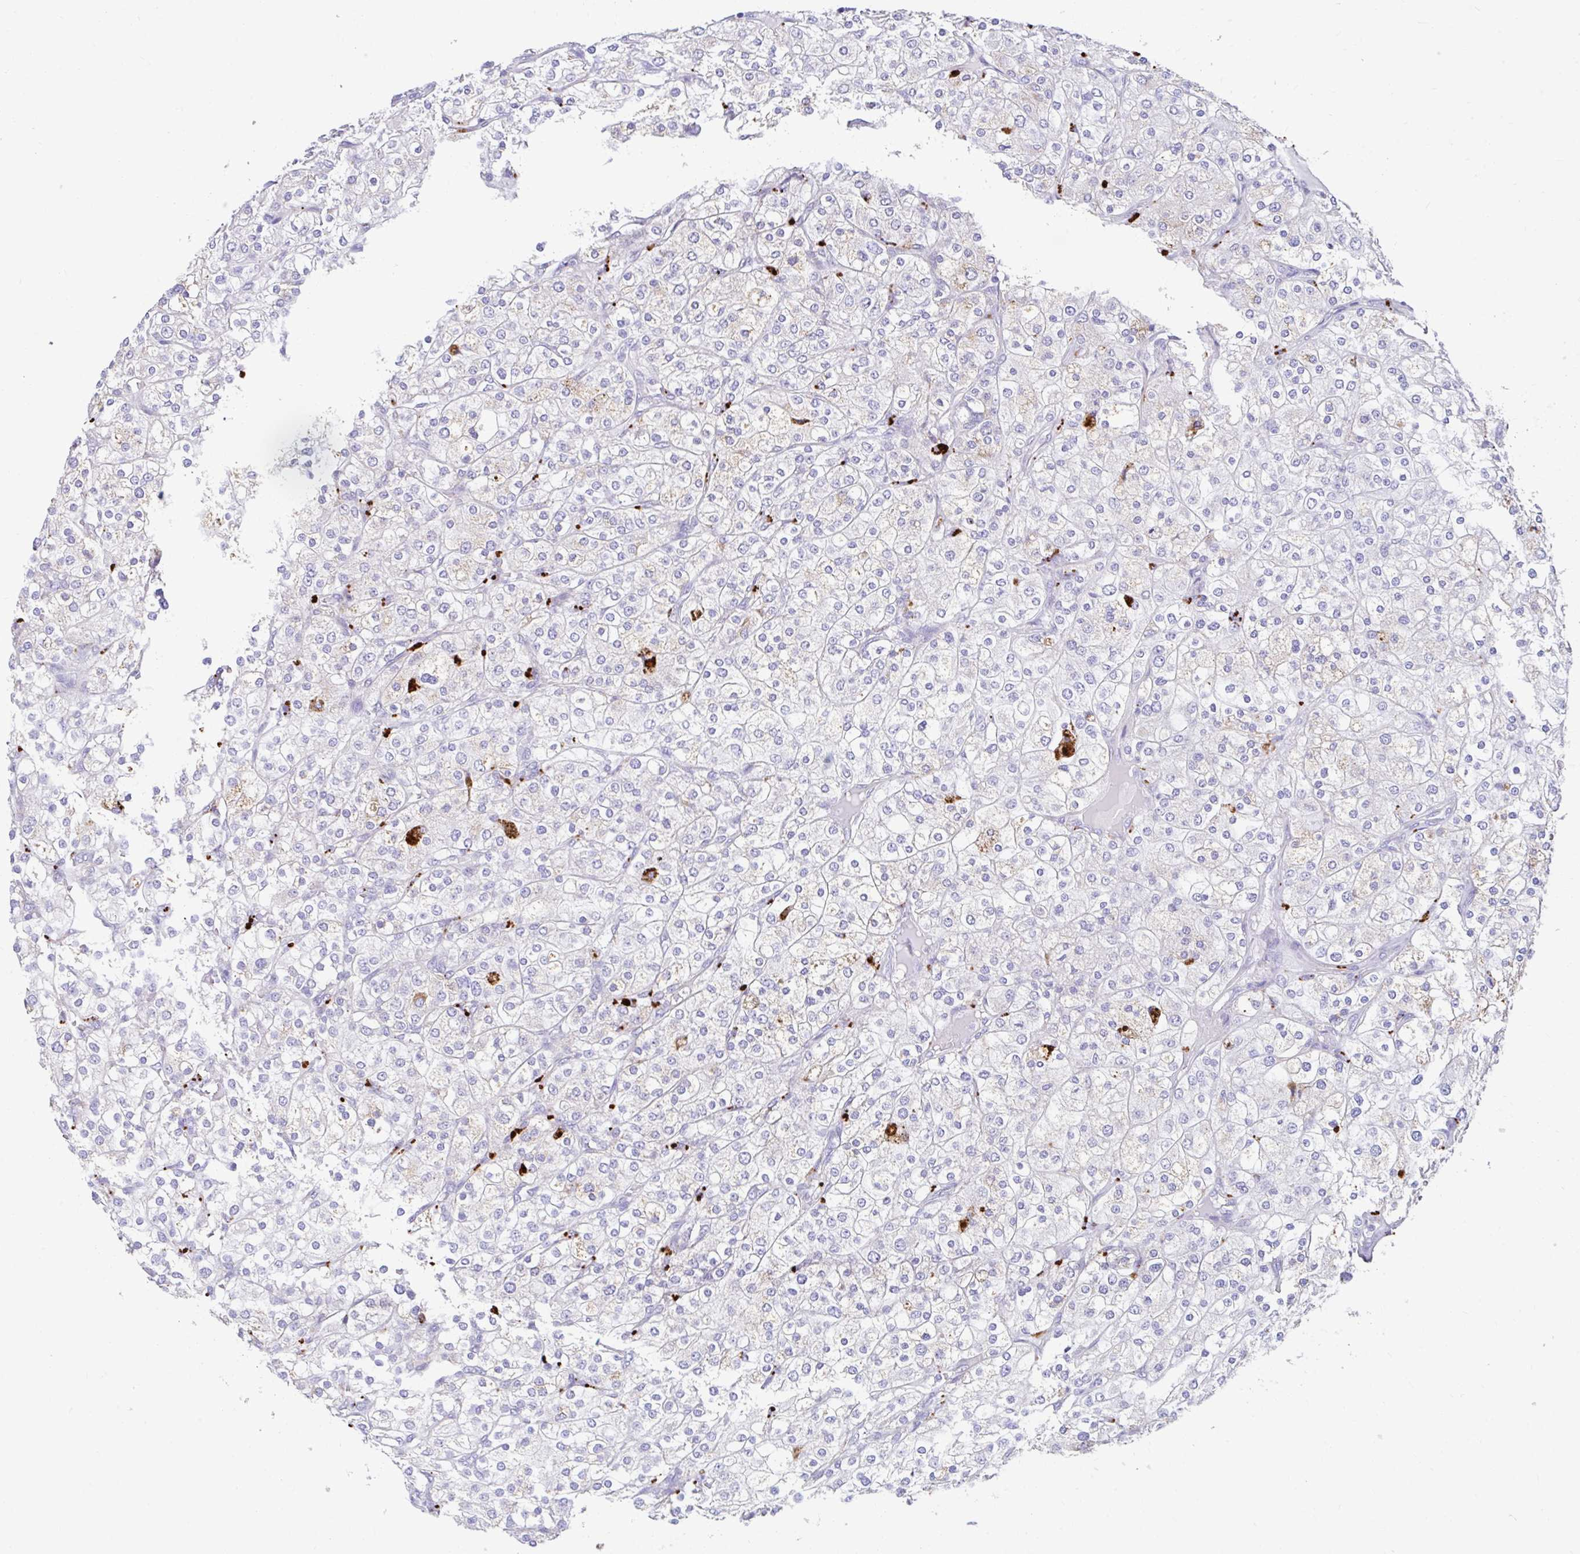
{"staining": {"intensity": "negative", "quantity": "none", "location": "none"}, "tissue": "renal cancer", "cell_type": "Tumor cells", "image_type": "cancer", "snomed": [{"axis": "morphology", "description": "Adenocarcinoma, NOS"}, {"axis": "topography", "description": "Kidney"}], "caption": "Image shows no protein staining in tumor cells of adenocarcinoma (renal) tissue.", "gene": "ZNF33A", "patient": {"sex": "male", "age": 80}}